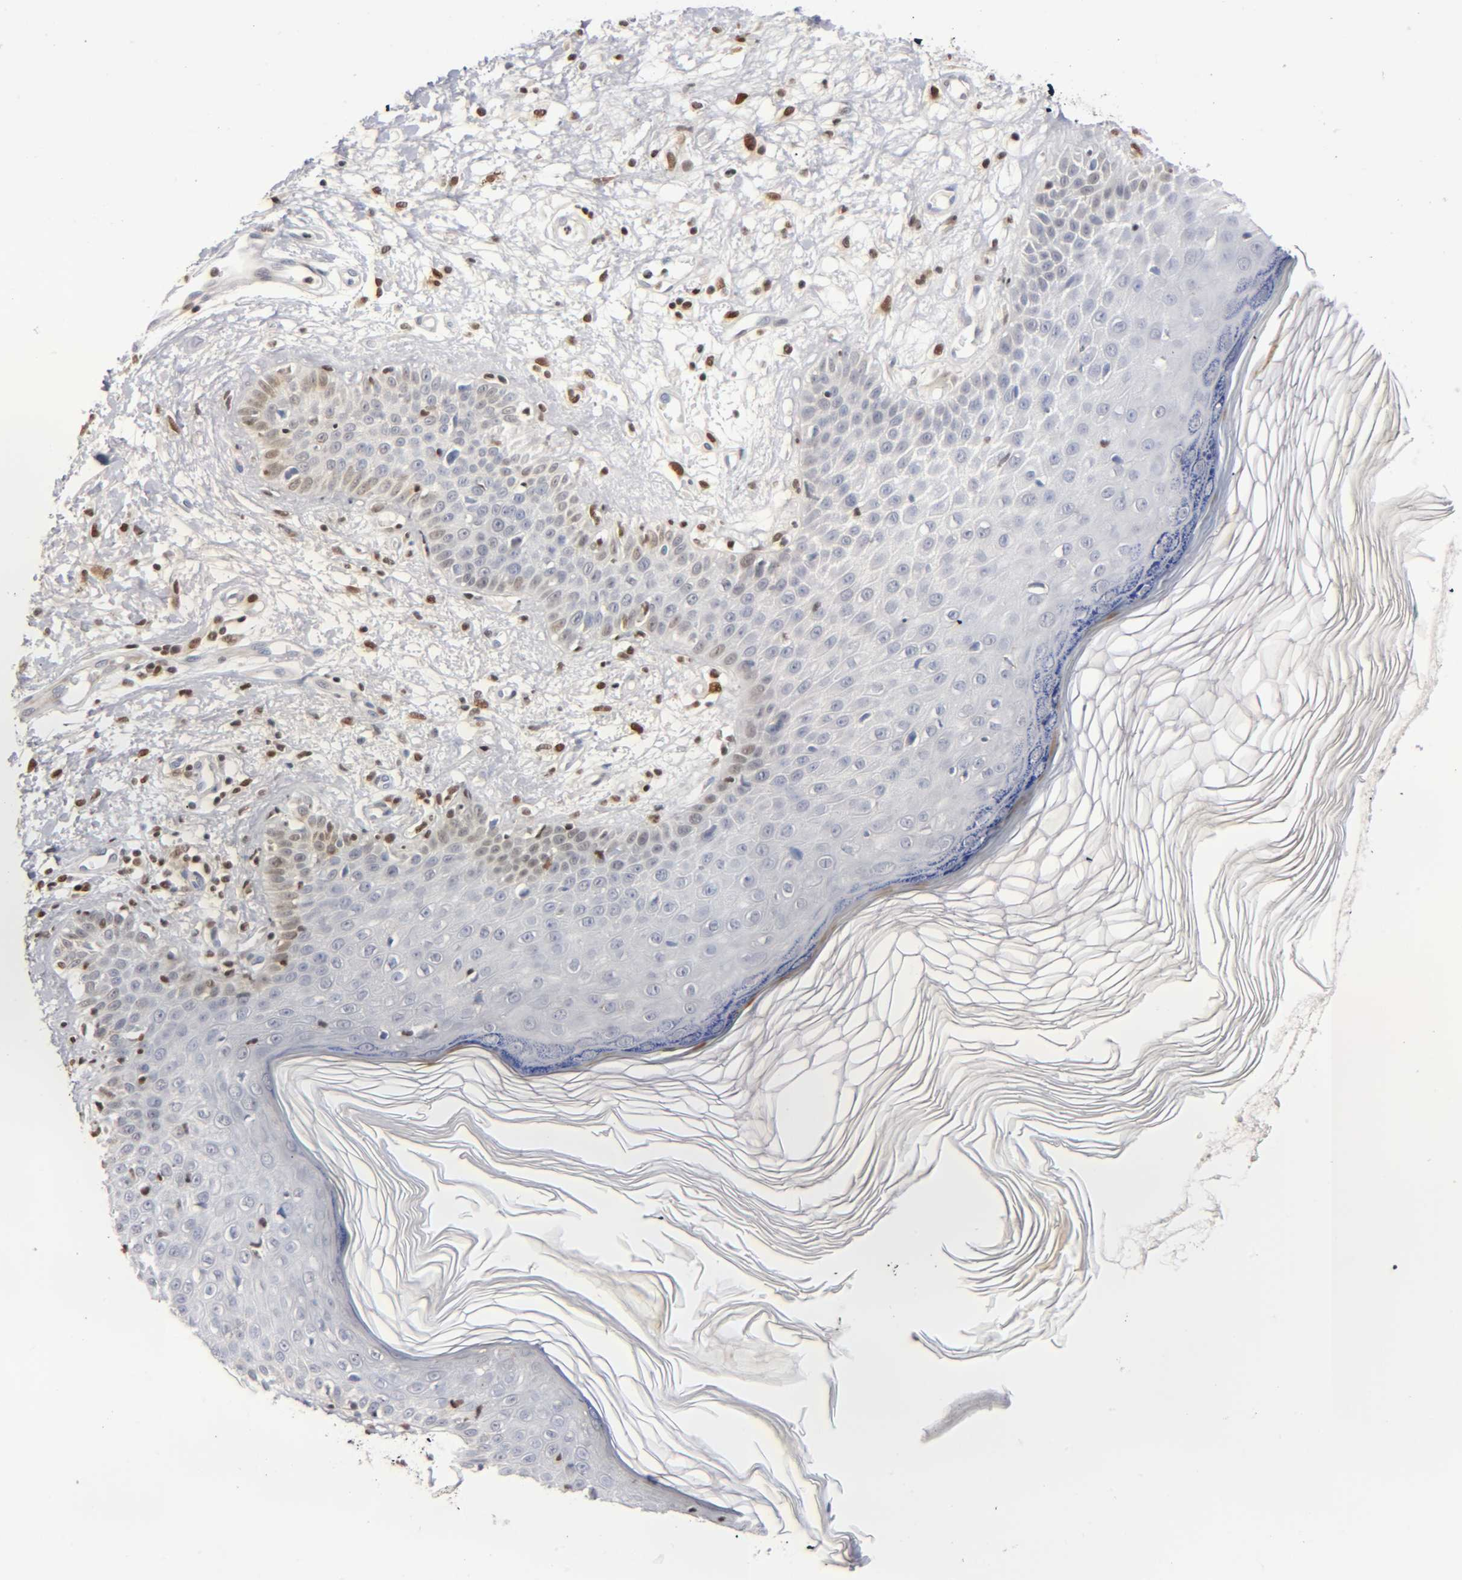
{"staining": {"intensity": "weak", "quantity": "<25%", "location": "nuclear"}, "tissue": "skin cancer", "cell_type": "Tumor cells", "image_type": "cancer", "snomed": [{"axis": "morphology", "description": "Squamous cell carcinoma, NOS"}, {"axis": "topography", "description": "Skin"}], "caption": "The micrograph demonstrates no staining of tumor cells in skin cancer (squamous cell carcinoma). The staining was performed using DAB to visualize the protein expression in brown, while the nuclei were stained in blue with hematoxylin (Magnification: 20x).", "gene": "RUNX1", "patient": {"sex": "female", "age": 78}}